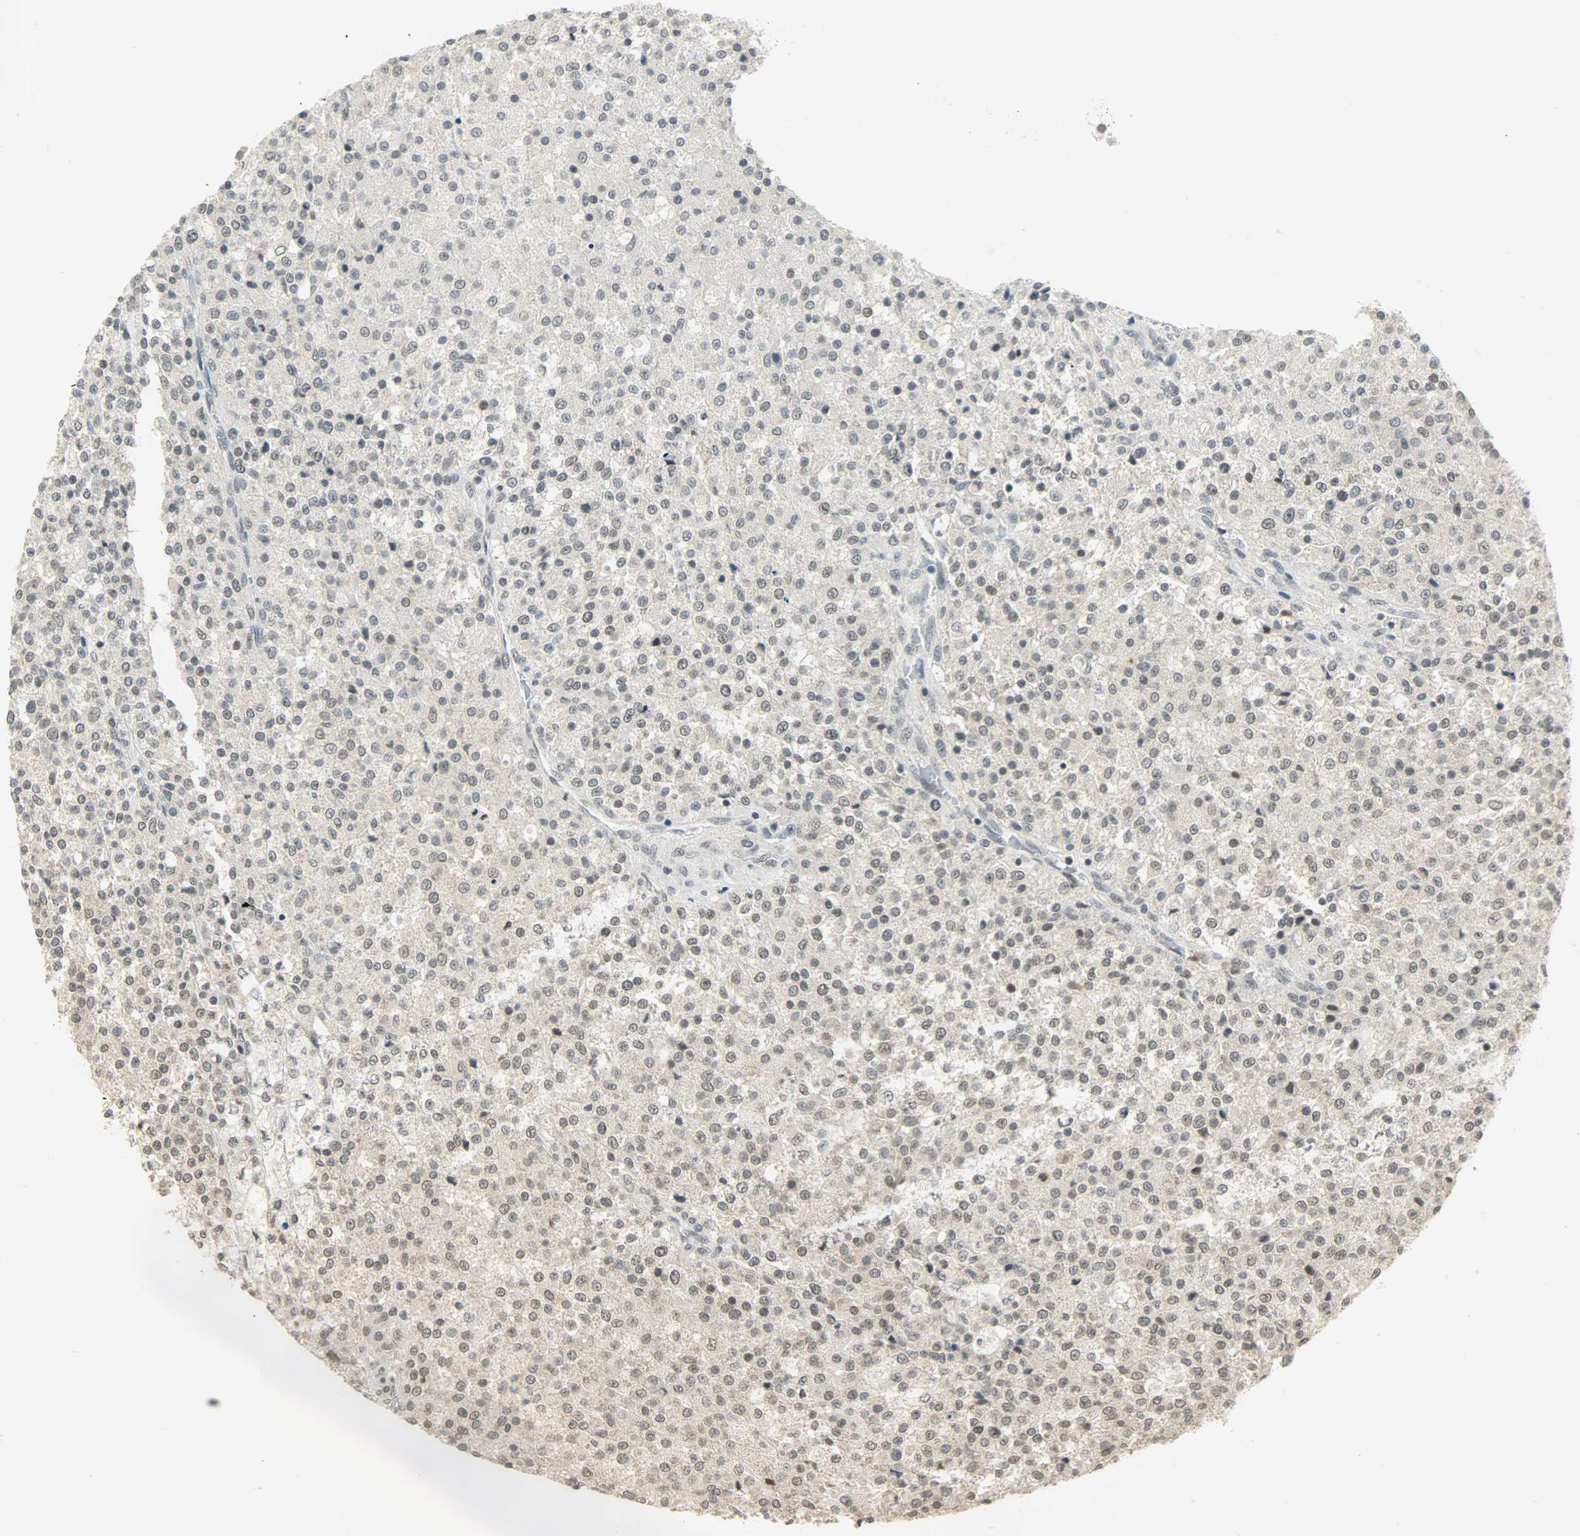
{"staining": {"intensity": "weak", "quantity": "<25%", "location": "nuclear"}, "tissue": "testis cancer", "cell_type": "Tumor cells", "image_type": "cancer", "snomed": [{"axis": "morphology", "description": "Seminoma, NOS"}, {"axis": "topography", "description": "Testis"}], "caption": "High power microscopy photomicrograph of an IHC photomicrograph of testis cancer (seminoma), revealing no significant positivity in tumor cells. The staining is performed using DAB (3,3'-diaminobenzidine) brown chromogen with nuclei counter-stained in using hematoxylin.", "gene": "SMARCA5", "patient": {"sex": "male", "age": 59}}